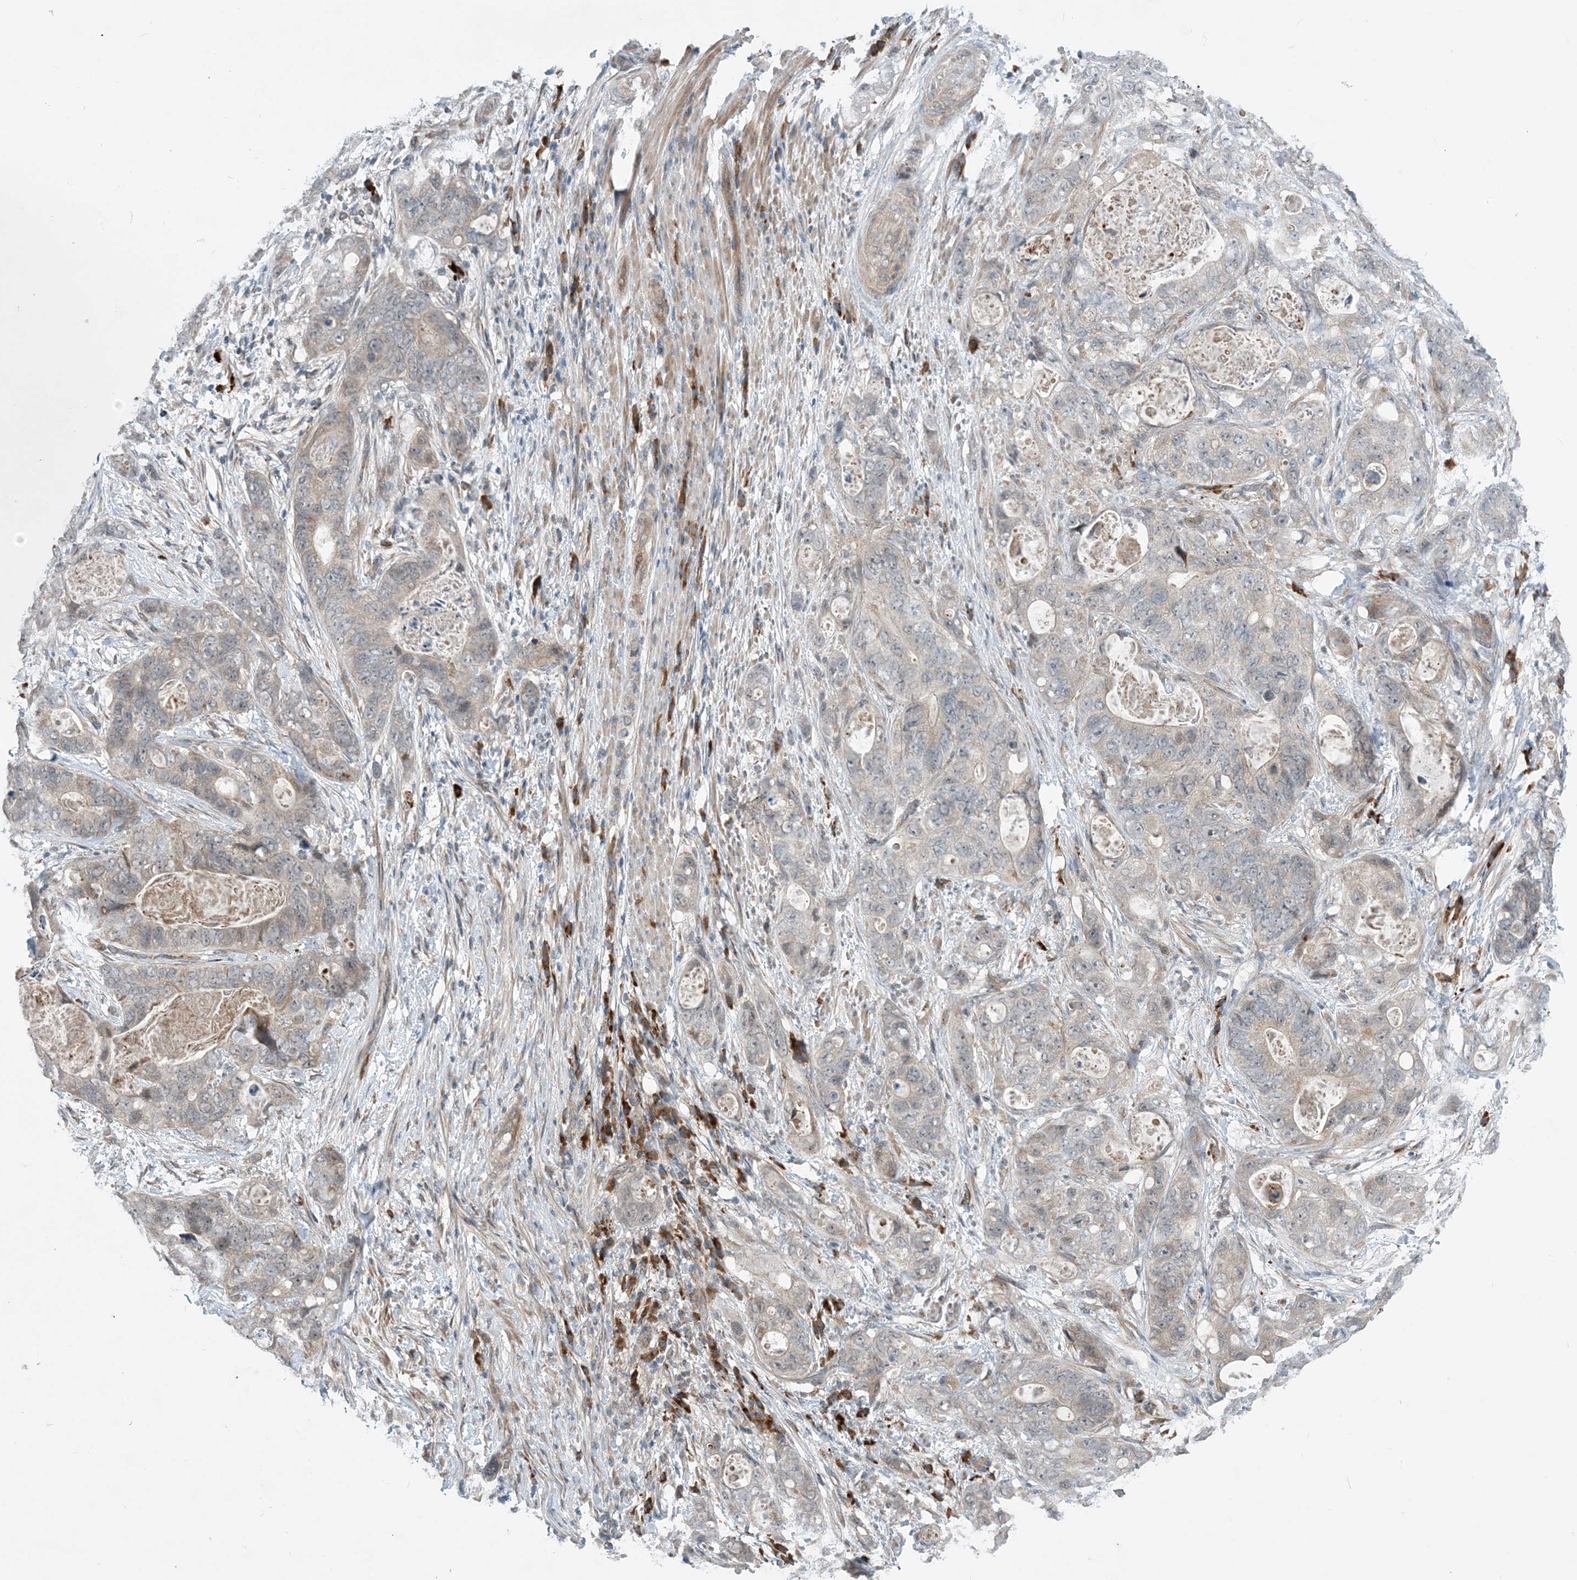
{"staining": {"intensity": "weak", "quantity": "<25%", "location": "cytoplasmic/membranous"}, "tissue": "stomach cancer", "cell_type": "Tumor cells", "image_type": "cancer", "snomed": [{"axis": "morphology", "description": "Adenocarcinoma, NOS"}, {"axis": "topography", "description": "Stomach"}], "caption": "Histopathology image shows no protein expression in tumor cells of stomach adenocarcinoma tissue.", "gene": "PHOSPHO2", "patient": {"sex": "female", "age": 89}}